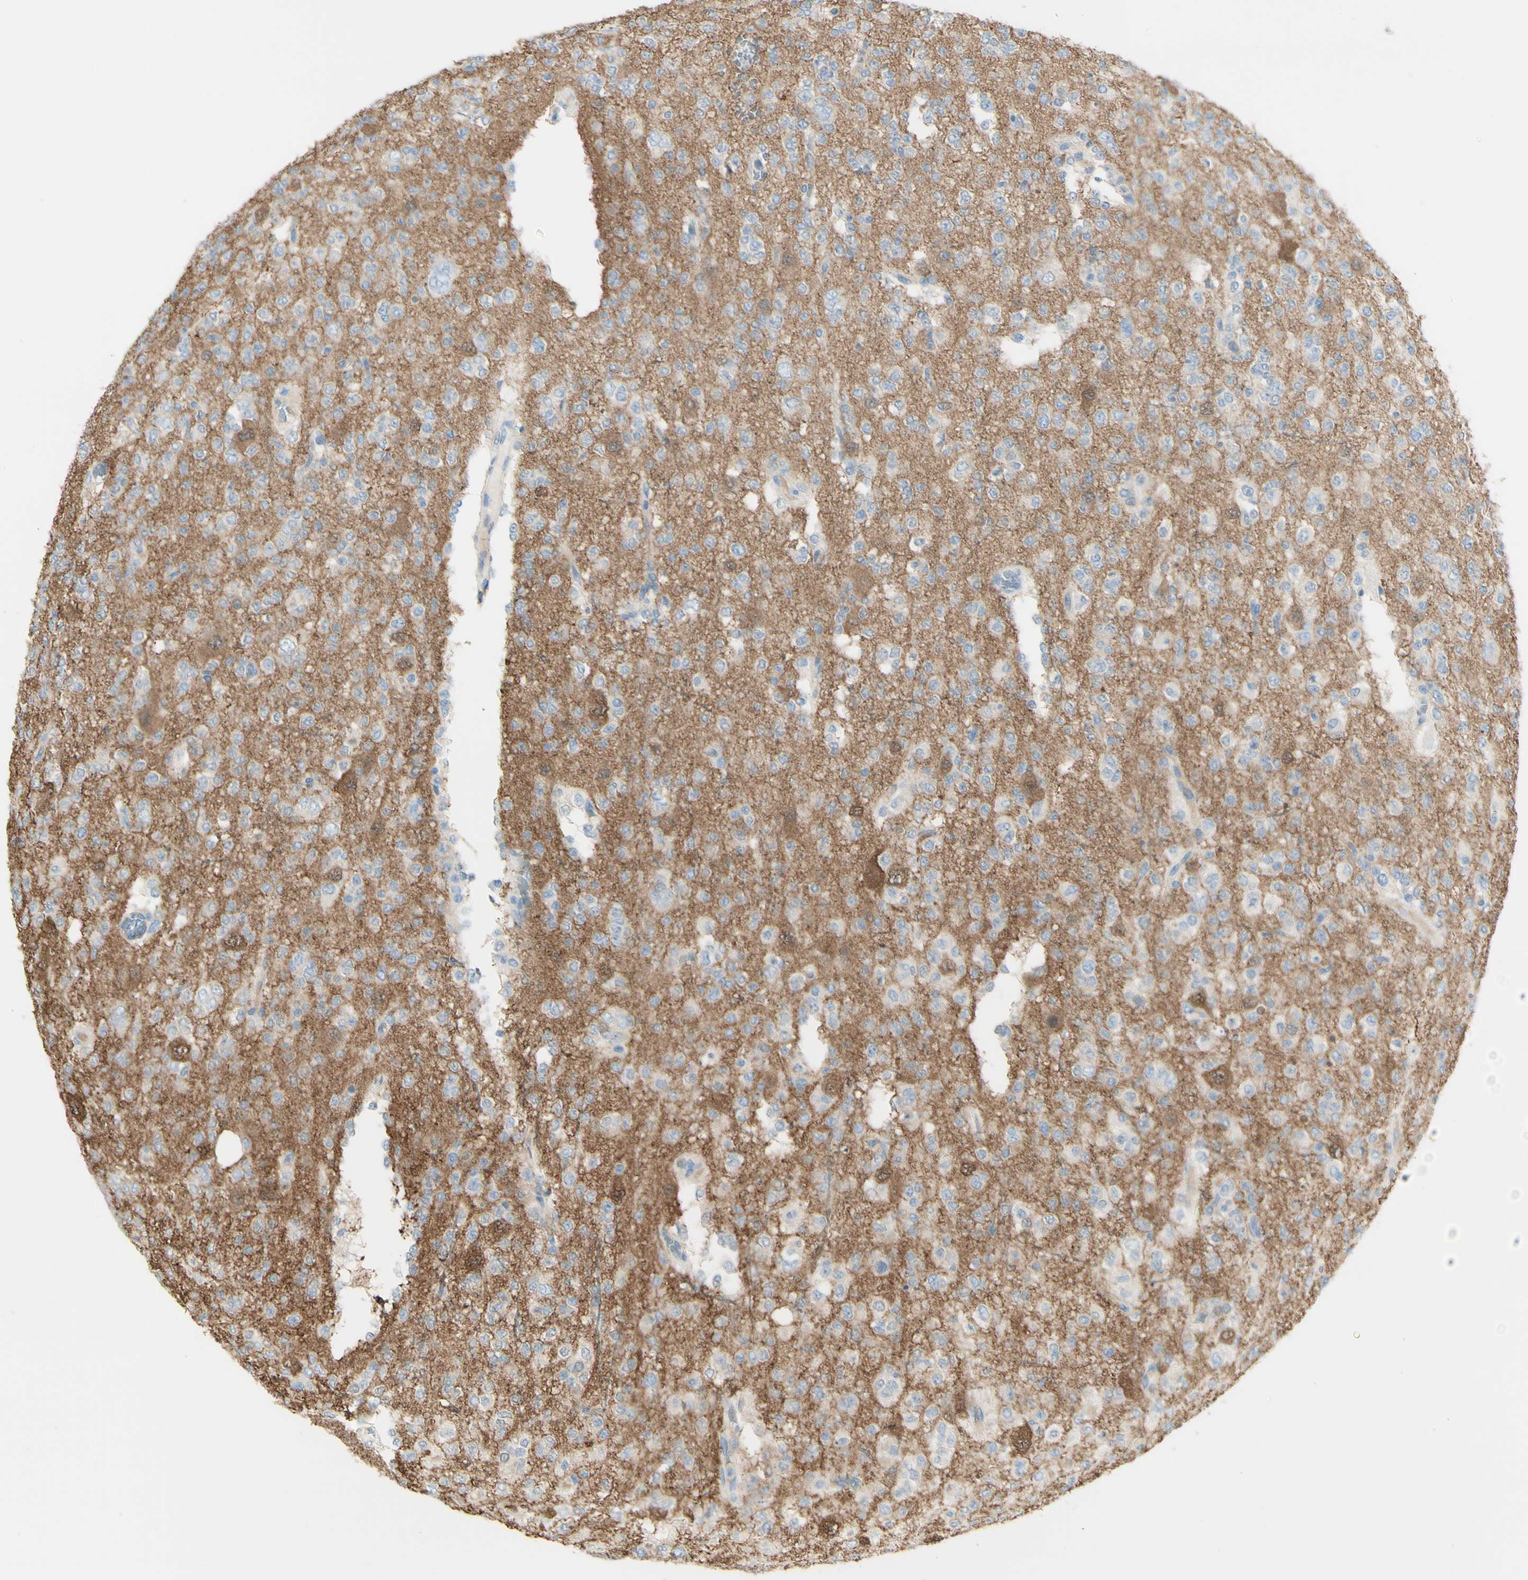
{"staining": {"intensity": "moderate", "quantity": "<25%", "location": "cytoplasmic/membranous"}, "tissue": "glioma", "cell_type": "Tumor cells", "image_type": "cancer", "snomed": [{"axis": "morphology", "description": "Glioma, malignant, Low grade"}, {"axis": "topography", "description": "Brain"}], "caption": "Tumor cells demonstrate low levels of moderate cytoplasmic/membranous staining in approximately <25% of cells in human glioma. Using DAB (brown) and hematoxylin (blue) stains, captured at high magnification using brightfield microscopy.", "gene": "TSPAN1", "patient": {"sex": "male", "age": 38}}